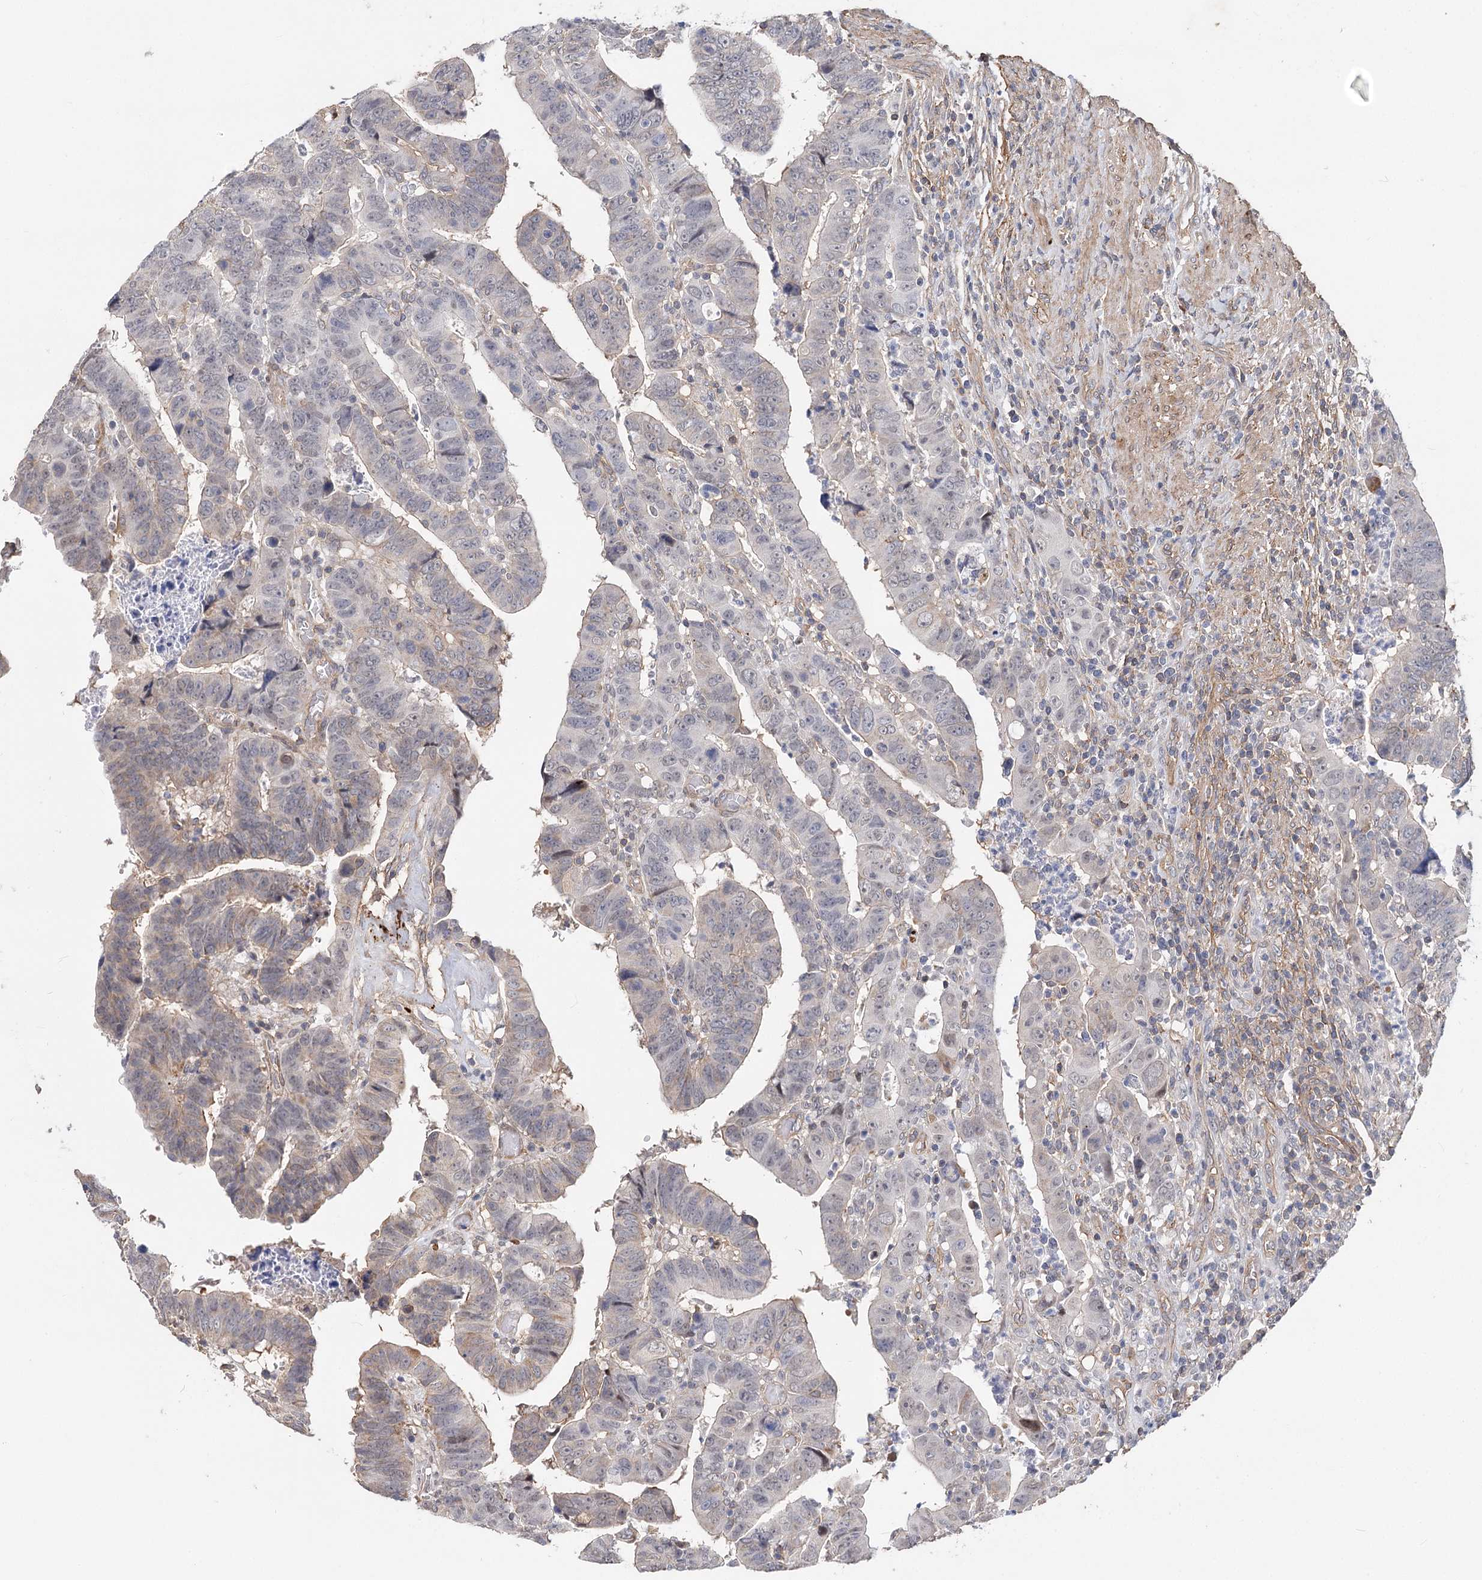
{"staining": {"intensity": "negative", "quantity": "none", "location": "none"}, "tissue": "colorectal cancer", "cell_type": "Tumor cells", "image_type": "cancer", "snomed": [{"axis": "morphology", "description": "Normal tissue, NOS"}, {"axis": "morphology", "description": "Adenocarcinoma, NOS"}, {"axis": "topography", "description": "Rectum"}], "caption": "The histopathology image displays no staining of tumor cells in colorectal adenocarcinoma.", "gene": "TMEM218", "patient": {"sex": "female", "age": 65}}